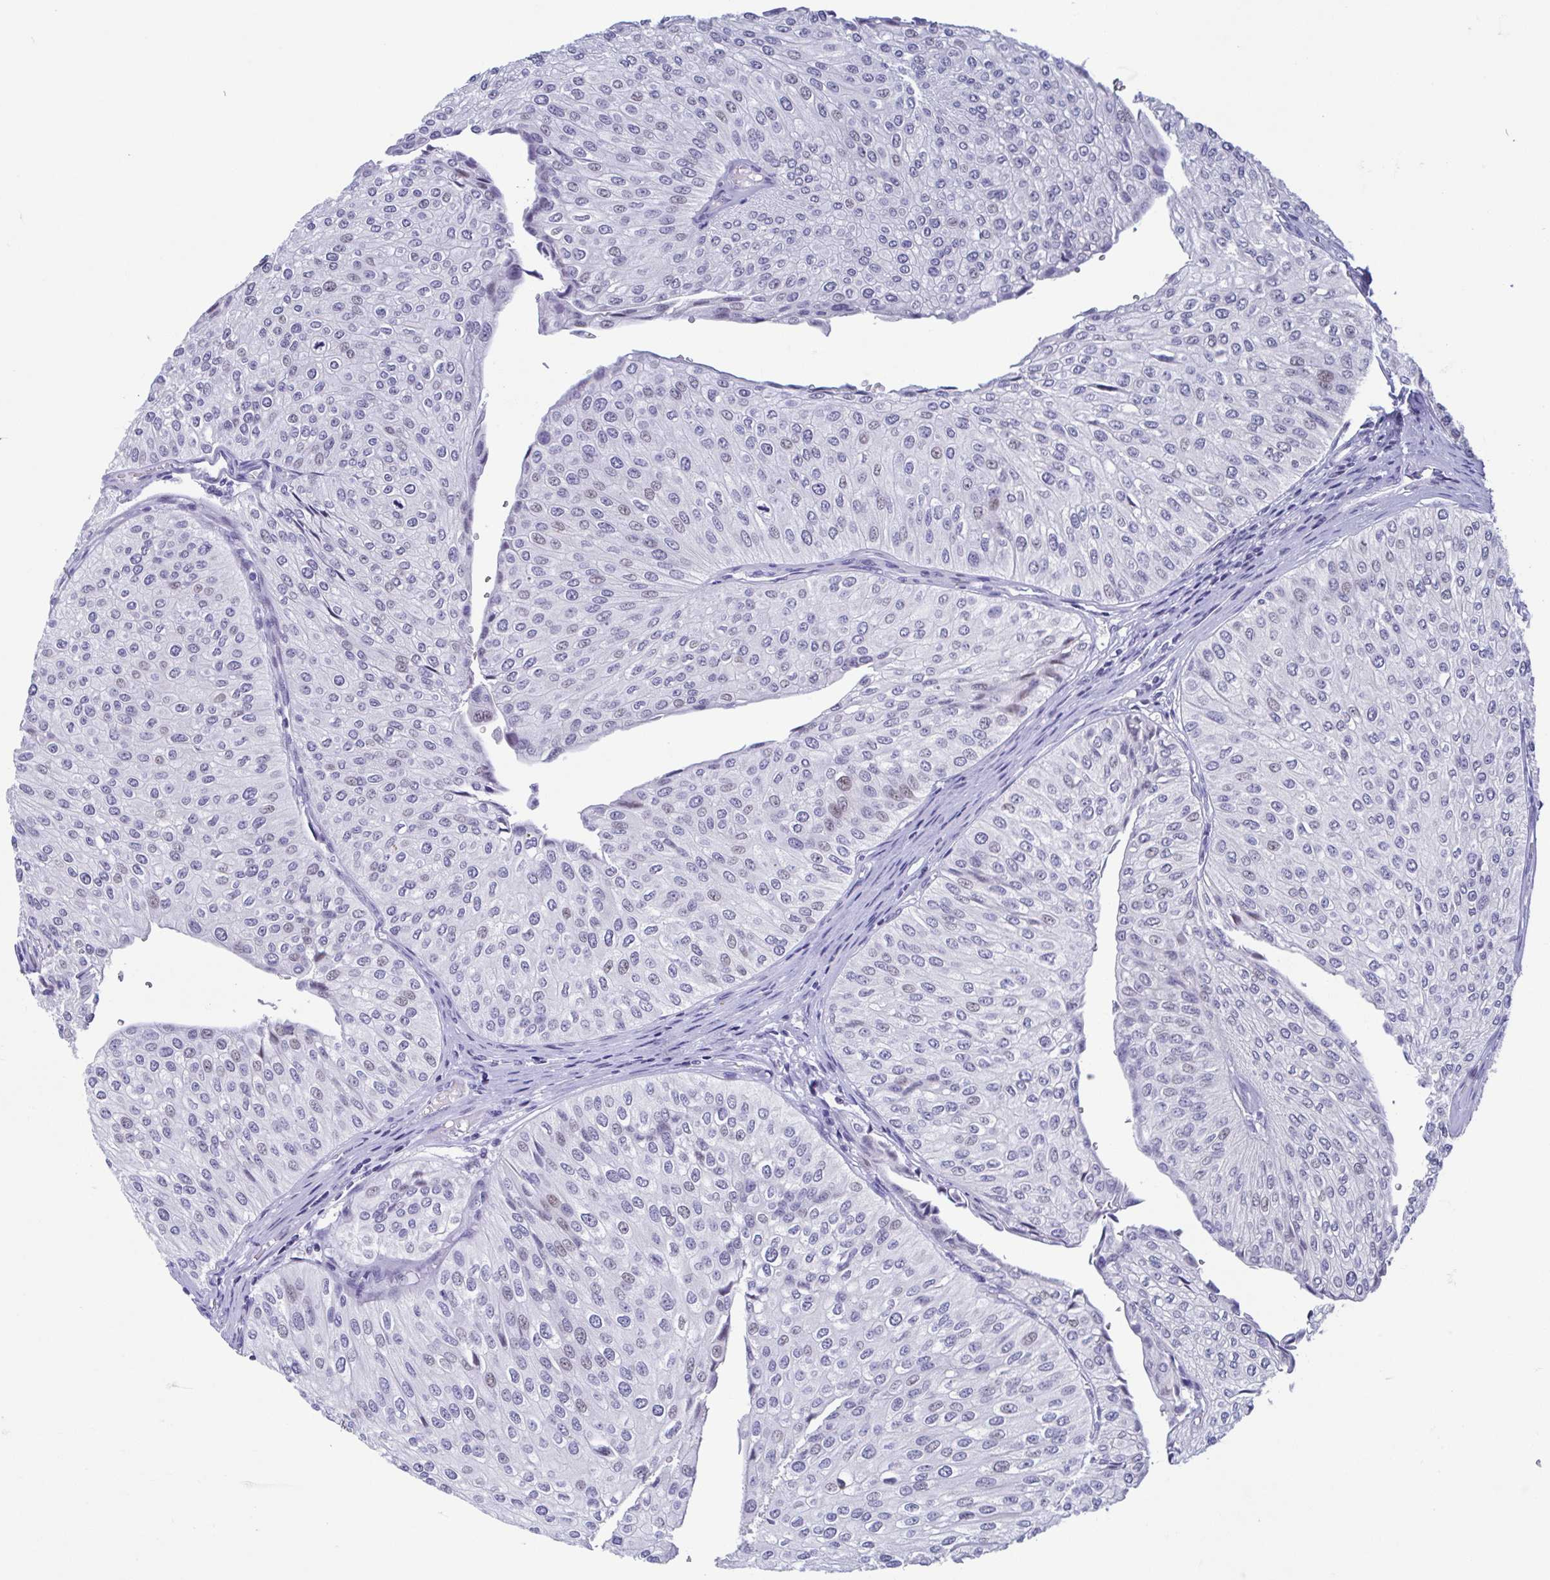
{"staining": {"intensity": "weak", "quantity": "<25%", "location": "nuclear"}, "tissue": "urothelial cancer", "cell_type": "Tumor cells", "image_type": "cancer", "snomed": [{"axis": "morphology", "description": "Urothelial carcinoma, NOS"}, {"axis": "topography", "description": "Urinary bladder"}], "caption": "Immunohistochemistry image of neoplastic tissue: transitional cell carcinoma stained with DAB (3,3'-diaminobenzidine) shows no significant protein positivity in tumor cells.", "gene": "PERM1", "patient": {"sex": "male", "age": 67}}